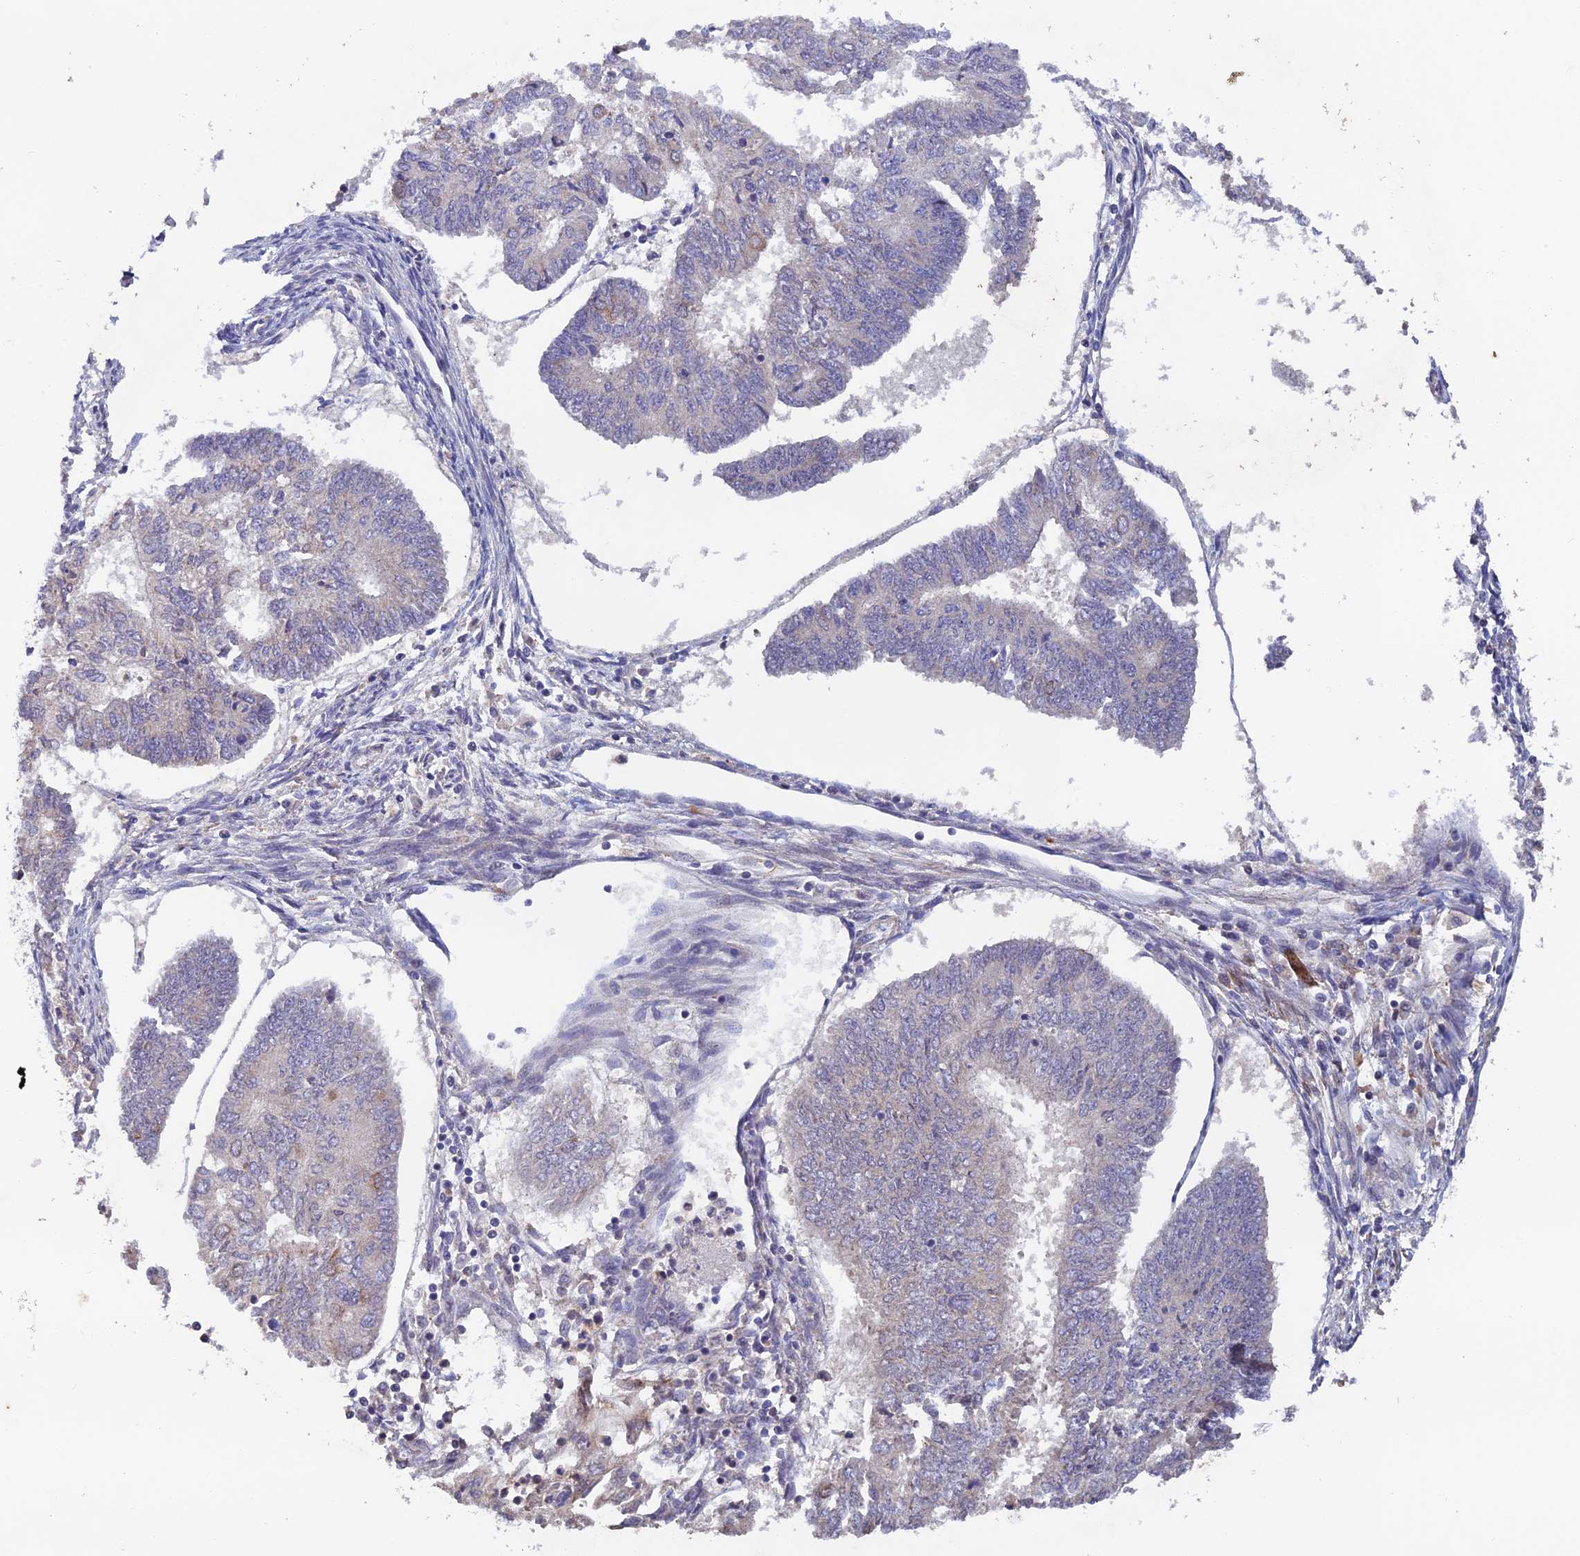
{"staining": {"intensity": "negative", "quantity": "none", "location": "none"}, "tissue": "endometrial cancer", "cell_type": "Tumor cells", "image_type": "cancer", "snomed": [{"axis": "morphology", "description": "Adenocarcinoma, NOS"}, {"axis": "topography", "description": "Endometrium"}], "caption": "A photomicrograph of human endometrial cancer is negative for staining in tumor cells.", "gene": "CWH43", "patient": {"sex": "female", "age": 68}}